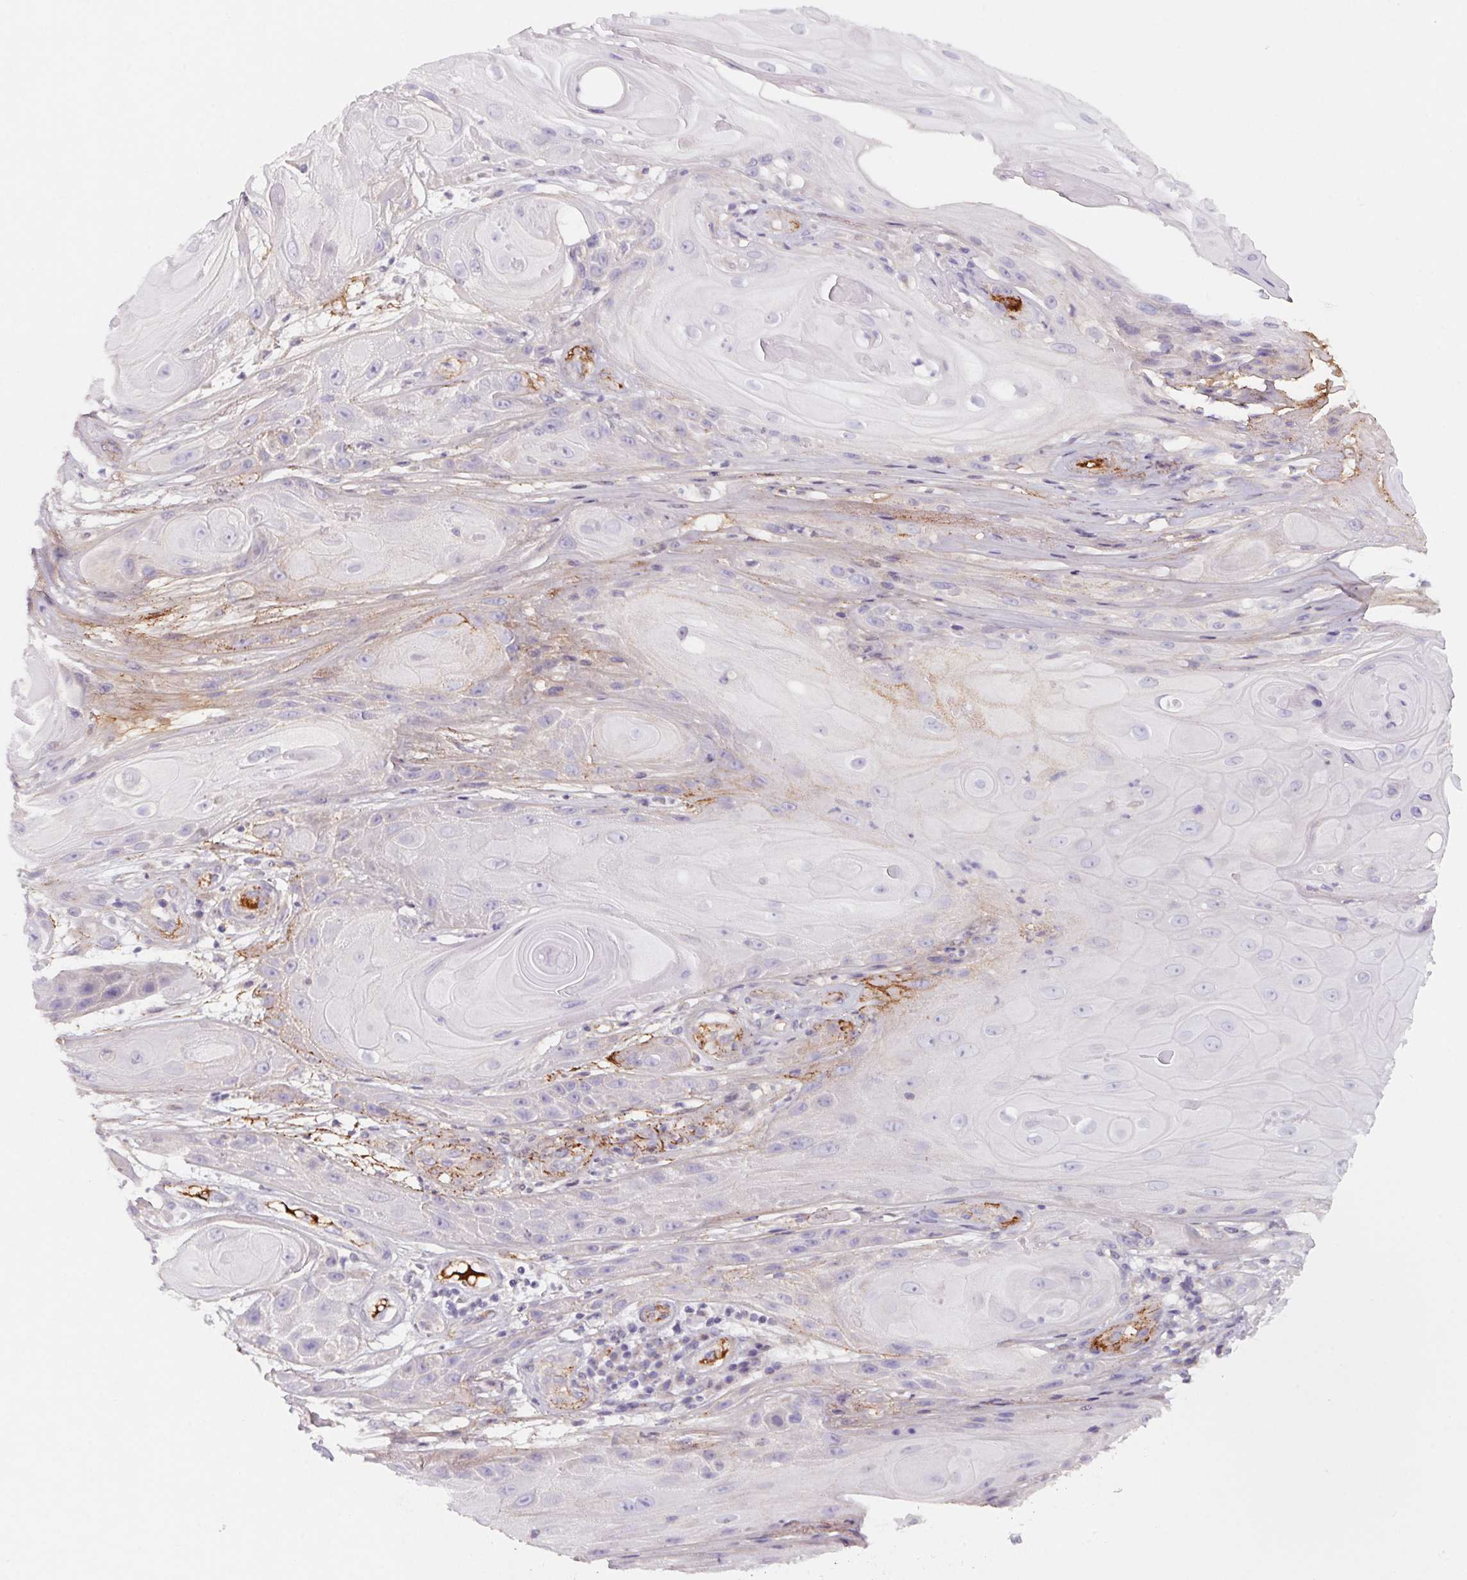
{"staining": {"intensity": "negative", "quantity": "none", "location": "none"}, "tissue": "skin cancer", "cell_type": "Tumor cells", "image_type": "cancer", "snomed": [{"axis": "morphology", "description": "Squamous cell carcinoma, NOS"}, {"axis": "topography", "description": "Skin"}], "caption": "The histopathology image reveals no staining of tumor cells in squamous cell carcinoma (skin).", "gene": "LPA", "patient": {"sex": "male", "age": 62}}